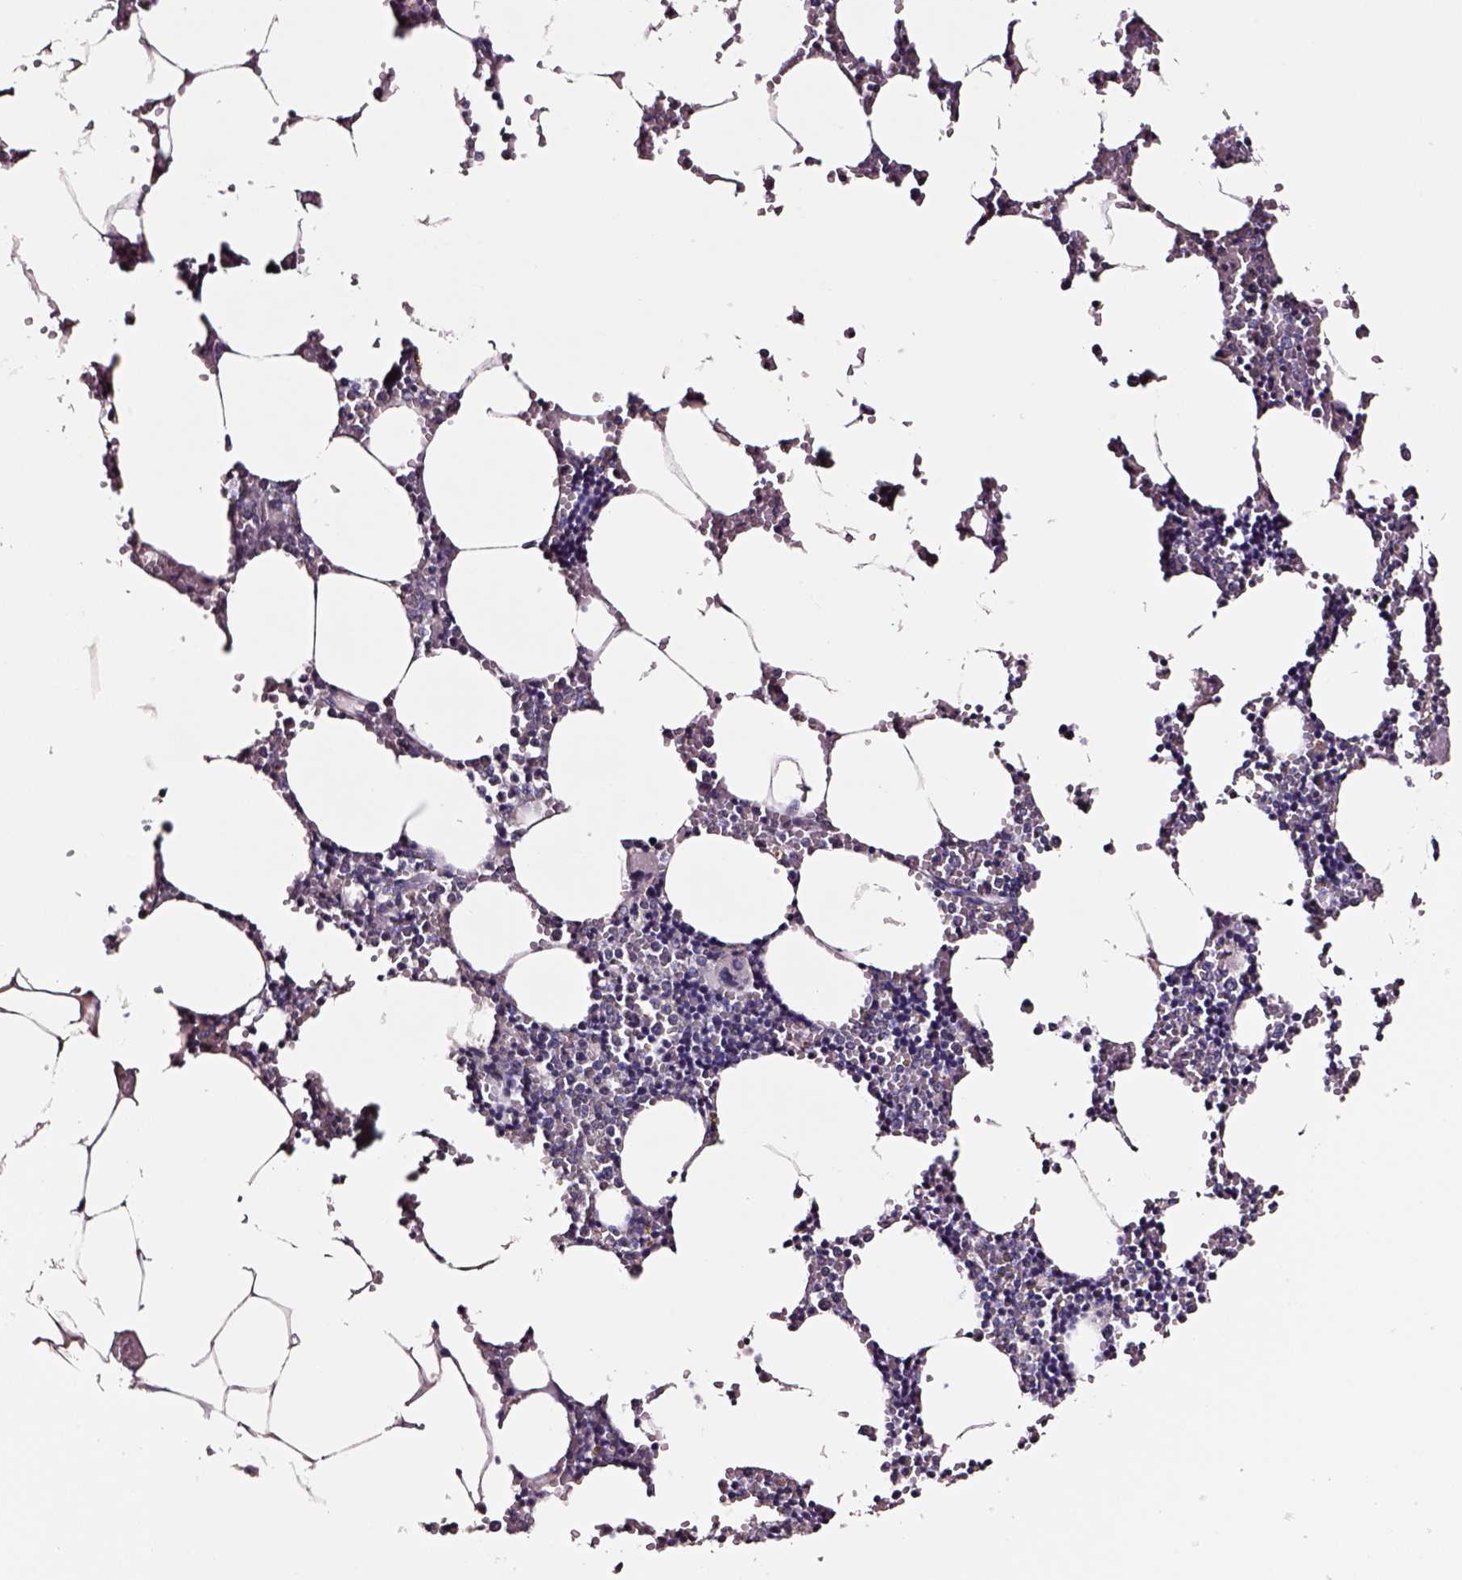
{"staining": {"intensity": "negative", "quantity": "none", "location": "none"}, "tissue": "bone marrow", "cell_type": "Hematopoietic cells", "image_type": "normal", "snomed": [{"axis": "morphology", "description": "Normal tissue, NOS"}, {"axis": "topography", "description": "Bone marrow"}], "caption": "Hematopoietic cells show no significant expression in unremarkable bone marrow.", "gene": "SMIM17", "patient": {"sex": "male", "age": 54}}